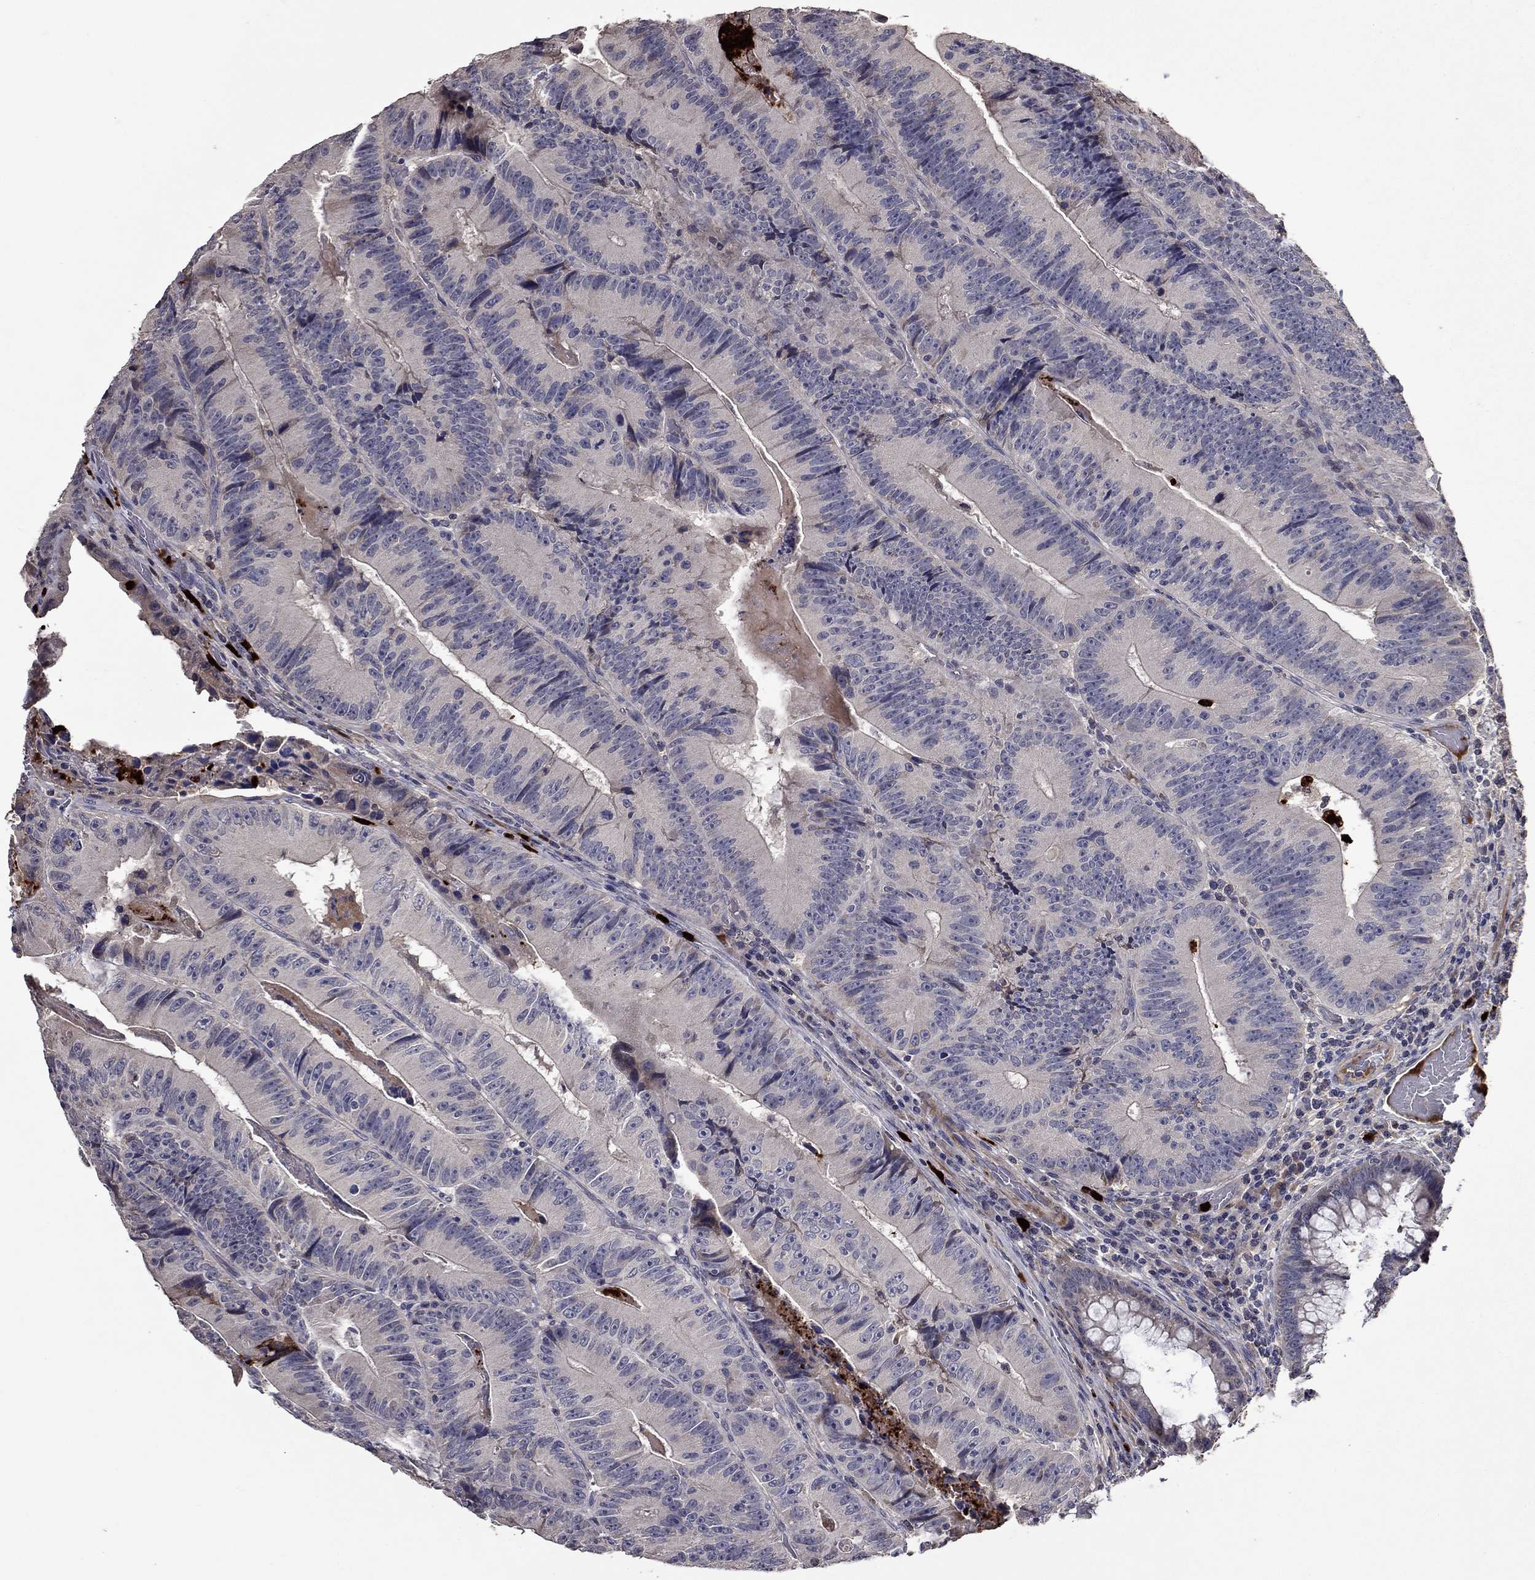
{"staining": {"intensity": "negative", "quantity": "none", "location": "none"}, "tissue": "colorectal cancer", "cell_type": "Tumor cells", "image_type": "cancer", "snomed": [{"axis": "morphology", "description": "Adenocarcinoma, NOS"}, {"axis": "topography", "description": "Colon"}], "caption": "The histopathology image shows no significant positivity in tumor cells of colorectal cancer.", "gene": "SATB1", "patient": {"sex": "female", "age": 86}}